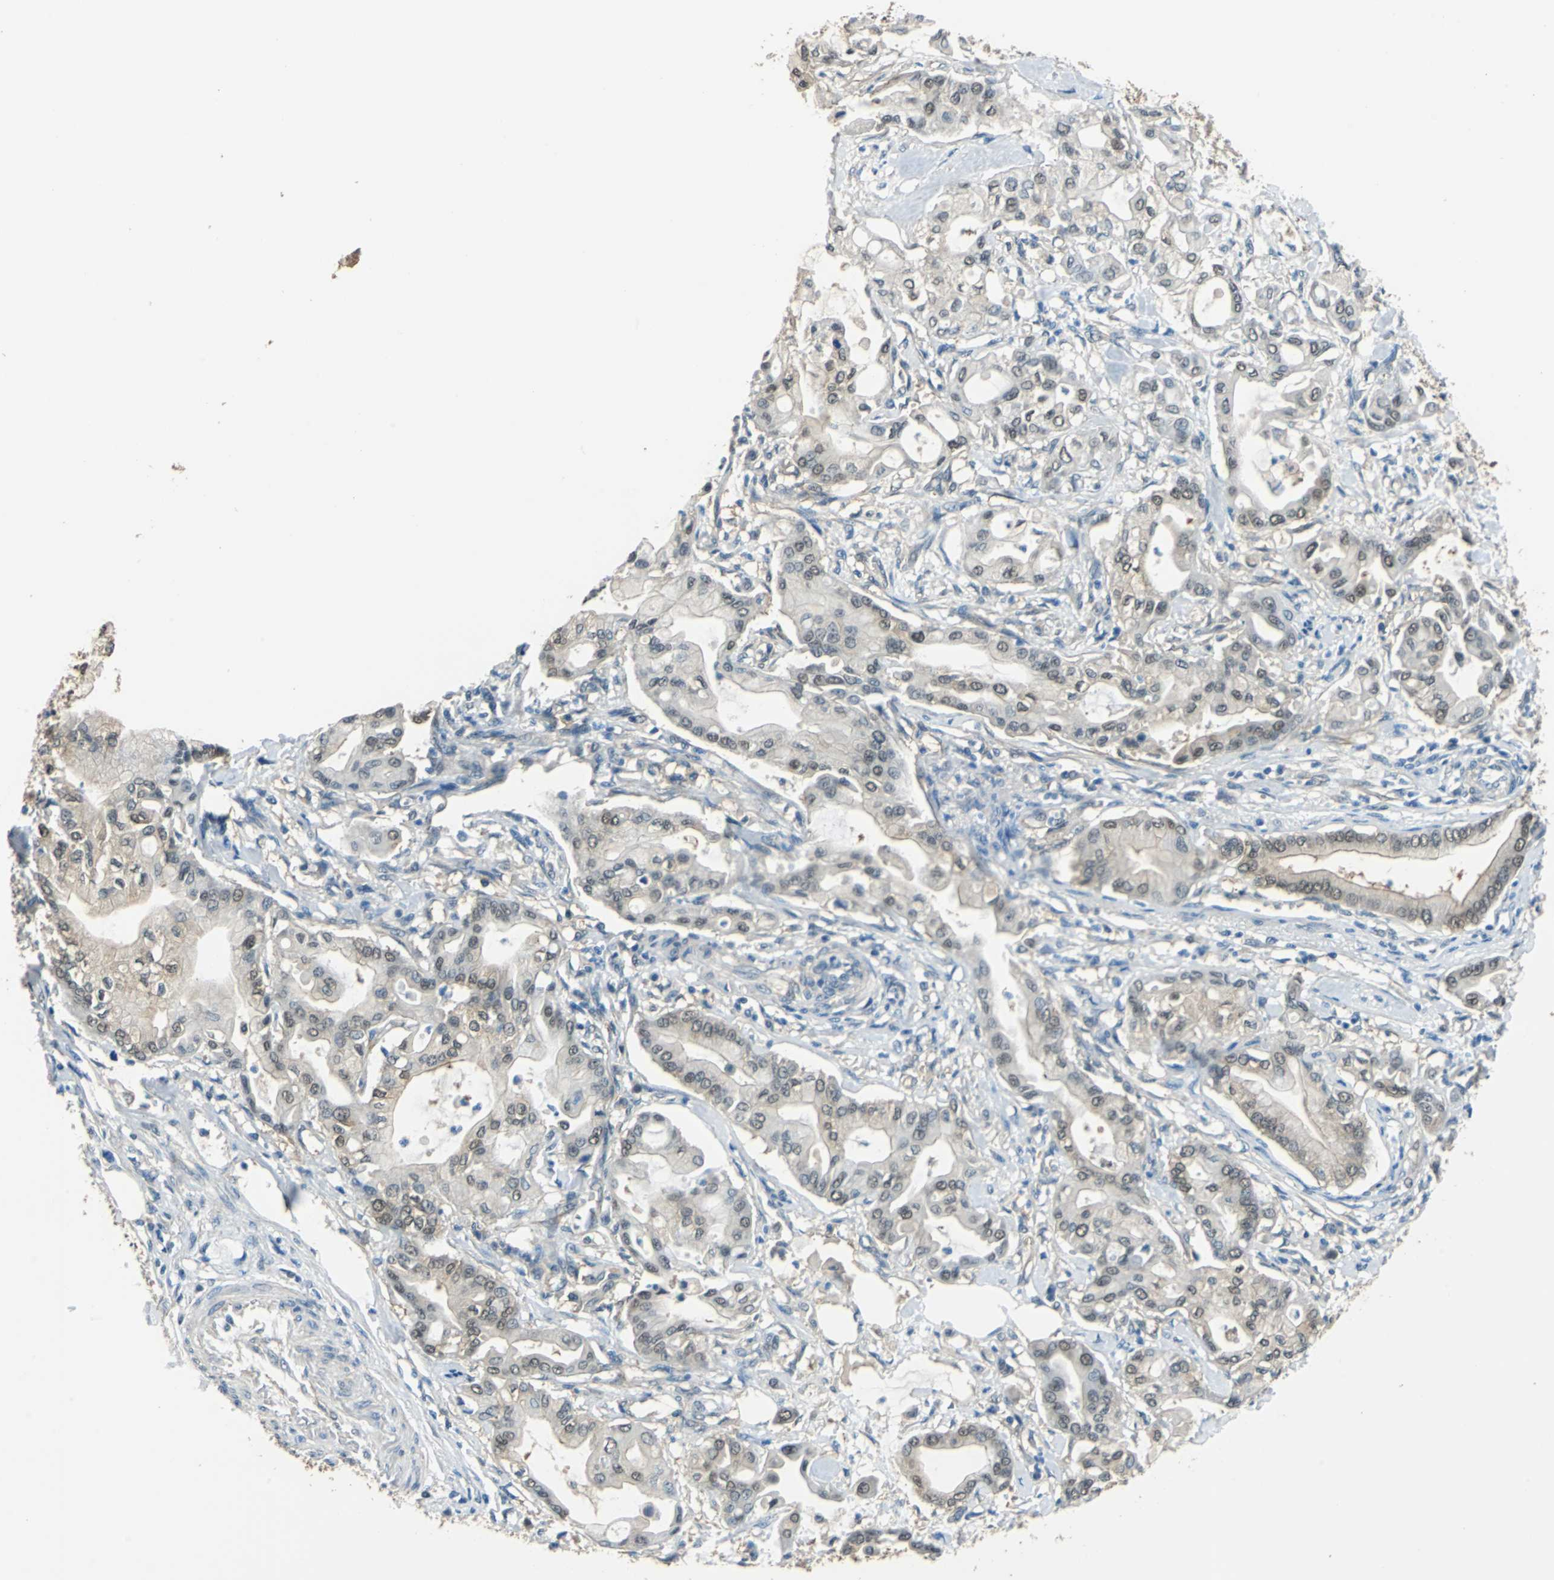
{"staining": {"intensity": "moderate", "quantity": "25%-75%", "location": "cytoplasmic/membranous,nuclear"}, "tissue": "pancreatic cancer", "cell_type": "Tumor cells", "image_type": "cancer", "snomed": [{"axis": "morphology", "description": "Adenocarcinoma, NOS"}, {"axis": "morphology", "description": "Adenocarcinoma, metastatic, NOS"}, {"axis": "topography", "description": "Lymph node"}, {"axis": "topography", "description": "Pancreas"}, {"axis": "topography", "description": "Duodenum"}], "caption": "There is medium levels of moderate cytoplasmic/membranous and nuclear expression in tumor cells of pancreatic cancer, as demonstrated by immunohistochemical staining (brown color).", "gene": "FKBP4", "patient": {"sex": "female", "age": 64}}